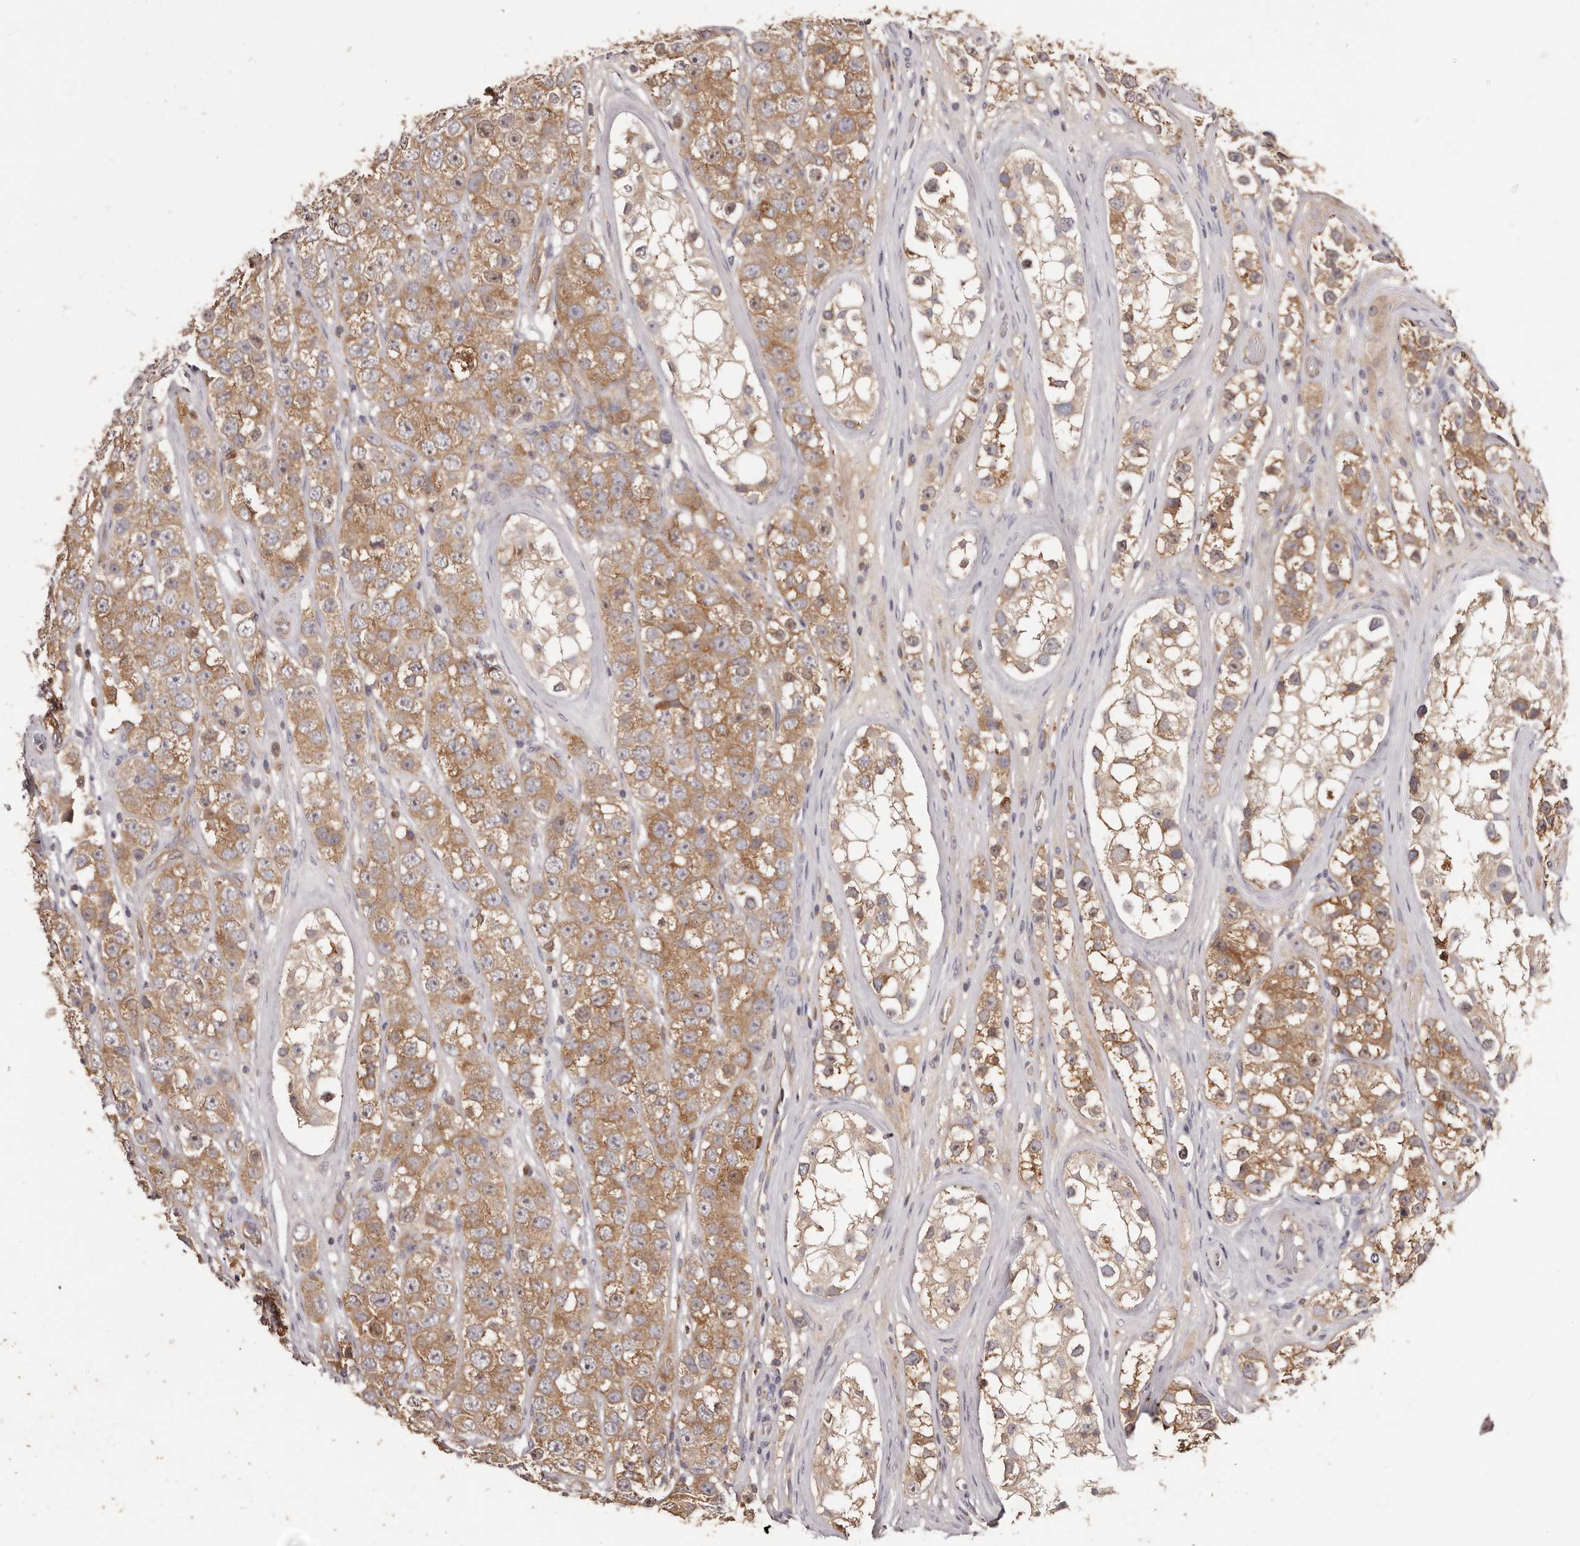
{"staining": {"intensity": "moderate", "quantity": ">75%", "location": "cytoplasmic/membranous"}, "tissue": "testis cancer", "cell_type": "Tumor cells", "image_type": "cancer", "snomed": [{"axis": "morphology", "description": "Seminoma, NOS"}, {"axis": "topography", "description": "Testis"}], "caption": "Moderate cytoplasmic/membranous positivity for a protein is appreciated in approximately >75% of tumor cells of seminoma (testis) using immunohistochemistry (IHC).", "gene": "LTV1", "patient": {"sex": "male", "age": 28}}